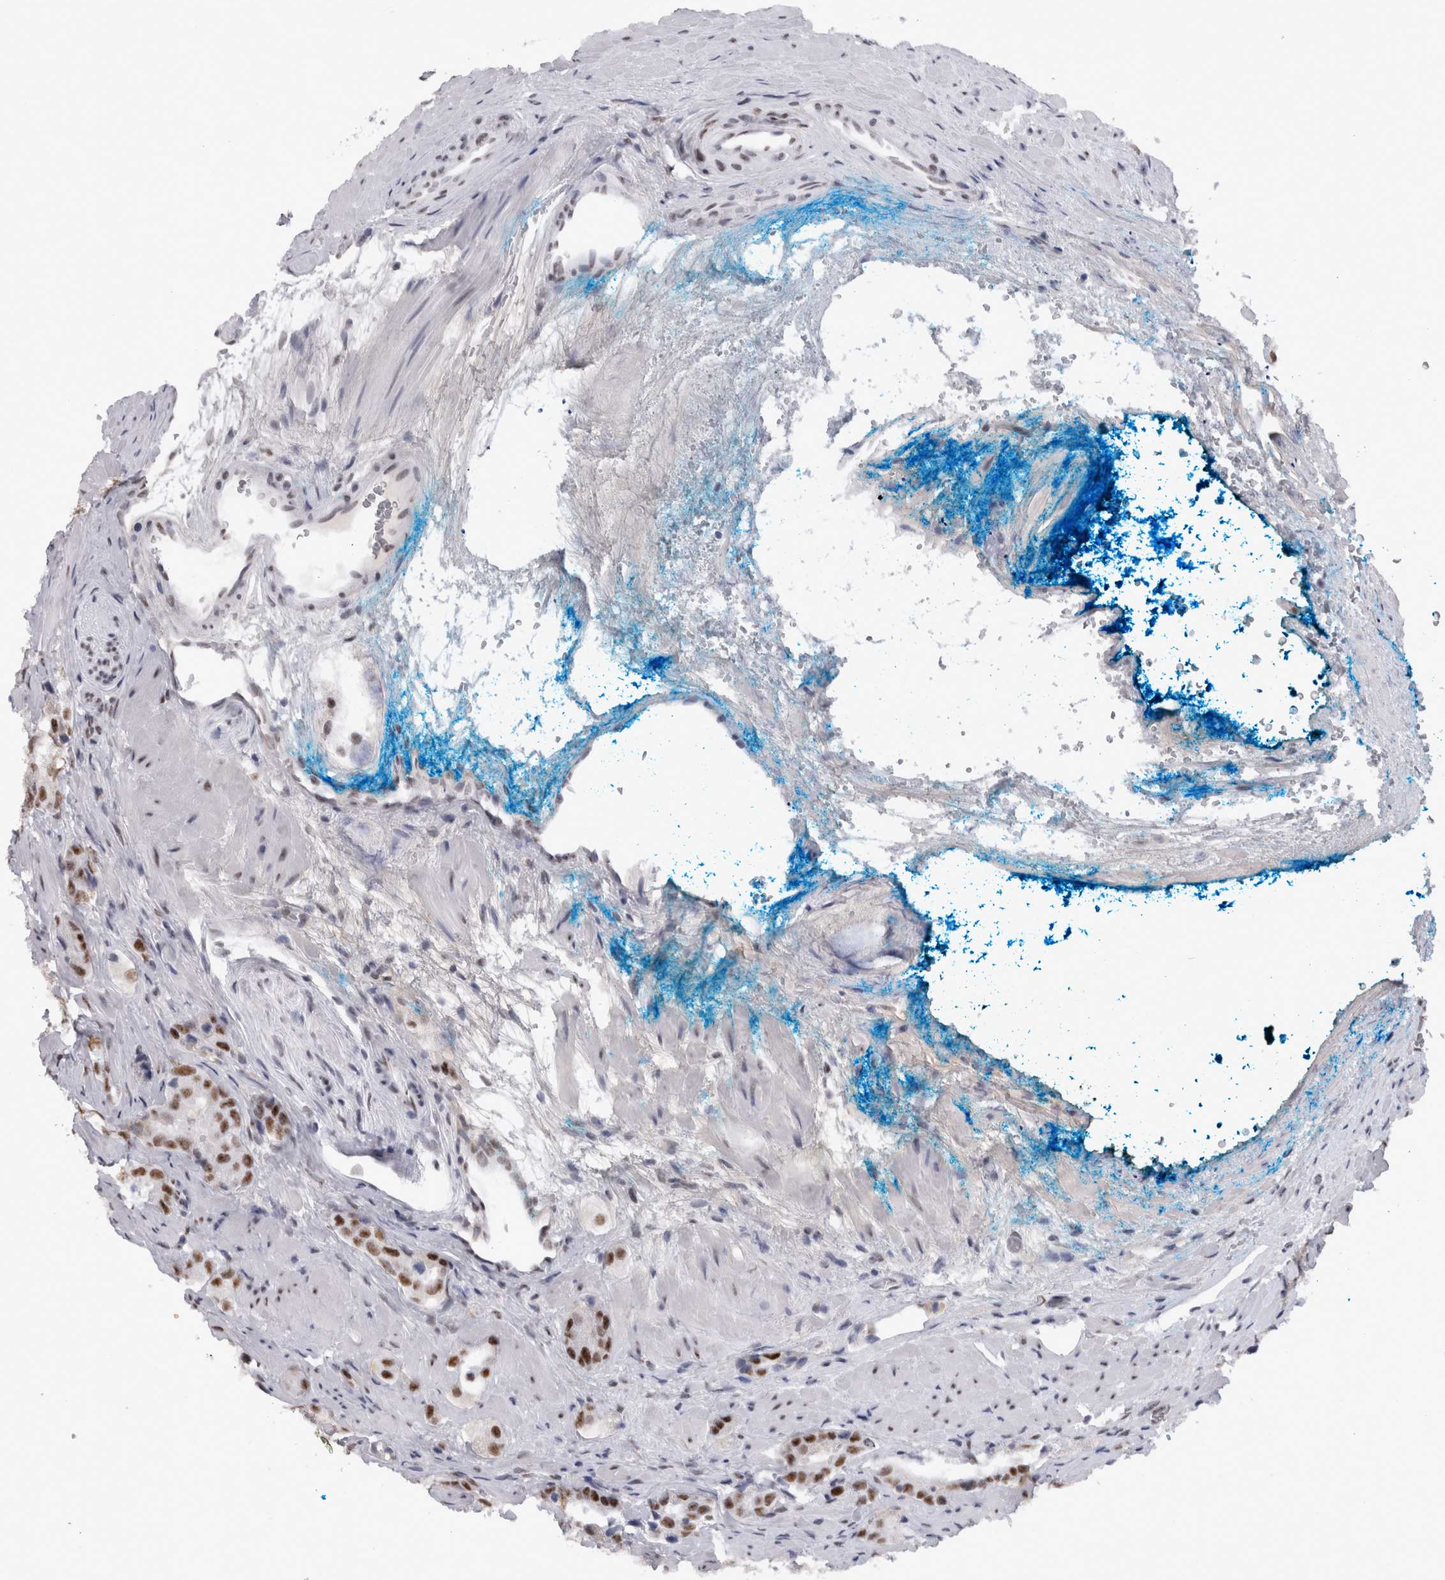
{"staining": {"intensity": "strong", "quantity": ">75%", "location": "nuclear"}, "tissue": "prostate cancer", "cell_type": "Tumor cells", "image_type": "cancer", "snomed": [{"axis": "morphology", "description": "Adenocarcinoma, High grade"}, {"axis": "topography", "description": "Prostate"}], "caption": "A high amount of strong nuclear staining is seen in approximately >75% of tumor cells in prostate cancer tissue.", "gene": "API5", "patient": {"sex": "male", "age": 63}}